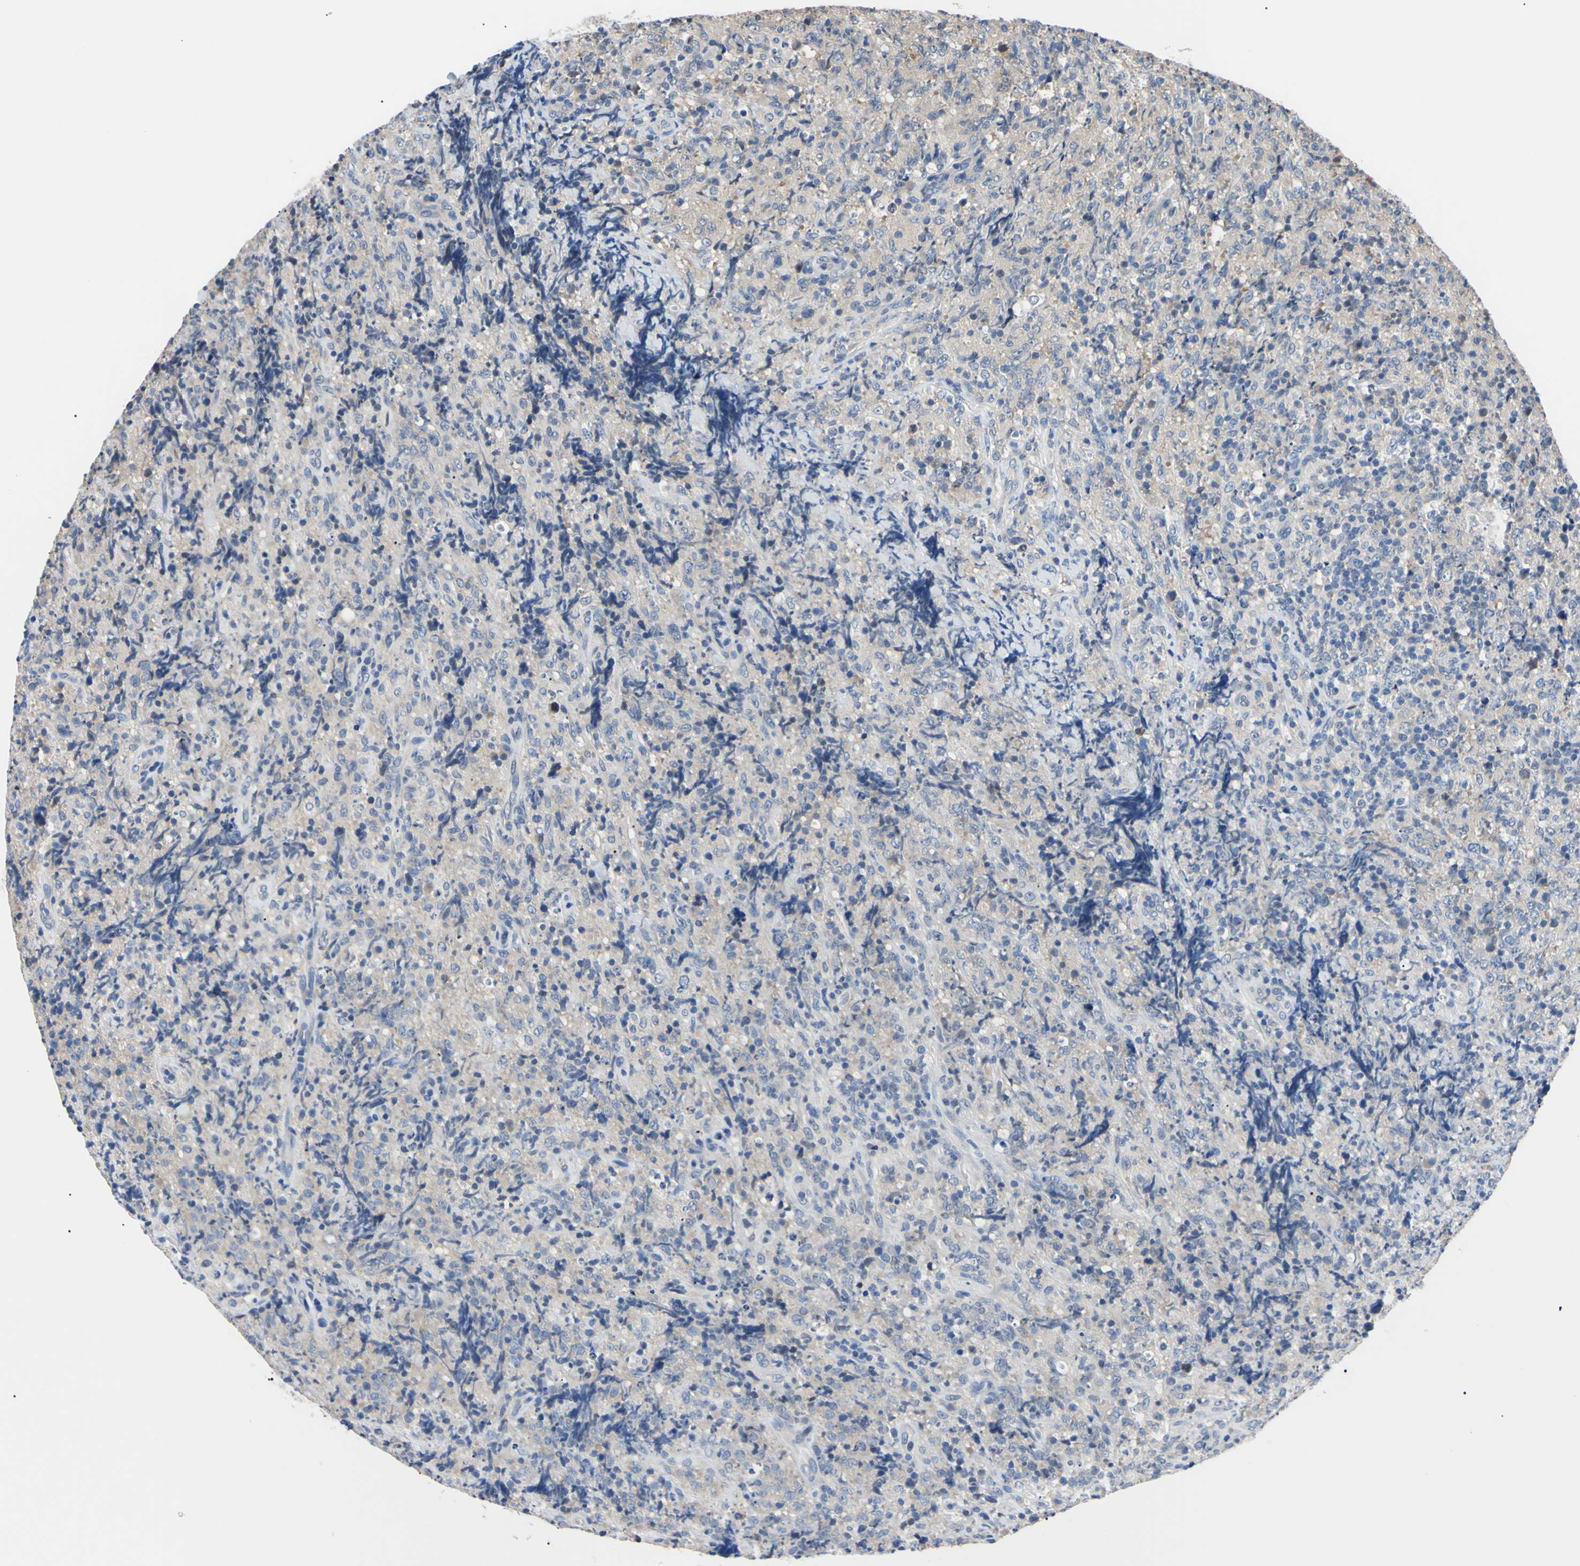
{"staining": {"intensity": "negative", "quantity": "none", "location": "none"}, "tissue": "lymphoma", "cell_type": "Tumor cells", "image_type": "cancer", "snomed": [{"axis": "morphology", "description": "Malignant lymphoma, non-Hodgkin's type, High grade"}, {"axis": "topography", "description": "Tonsil"}], "caption": "Micrograph shows no significant protein staining in tumor cells of lymphoma.", "gene": "RARS1", "patient": {"sex": "female", "age": 36}}